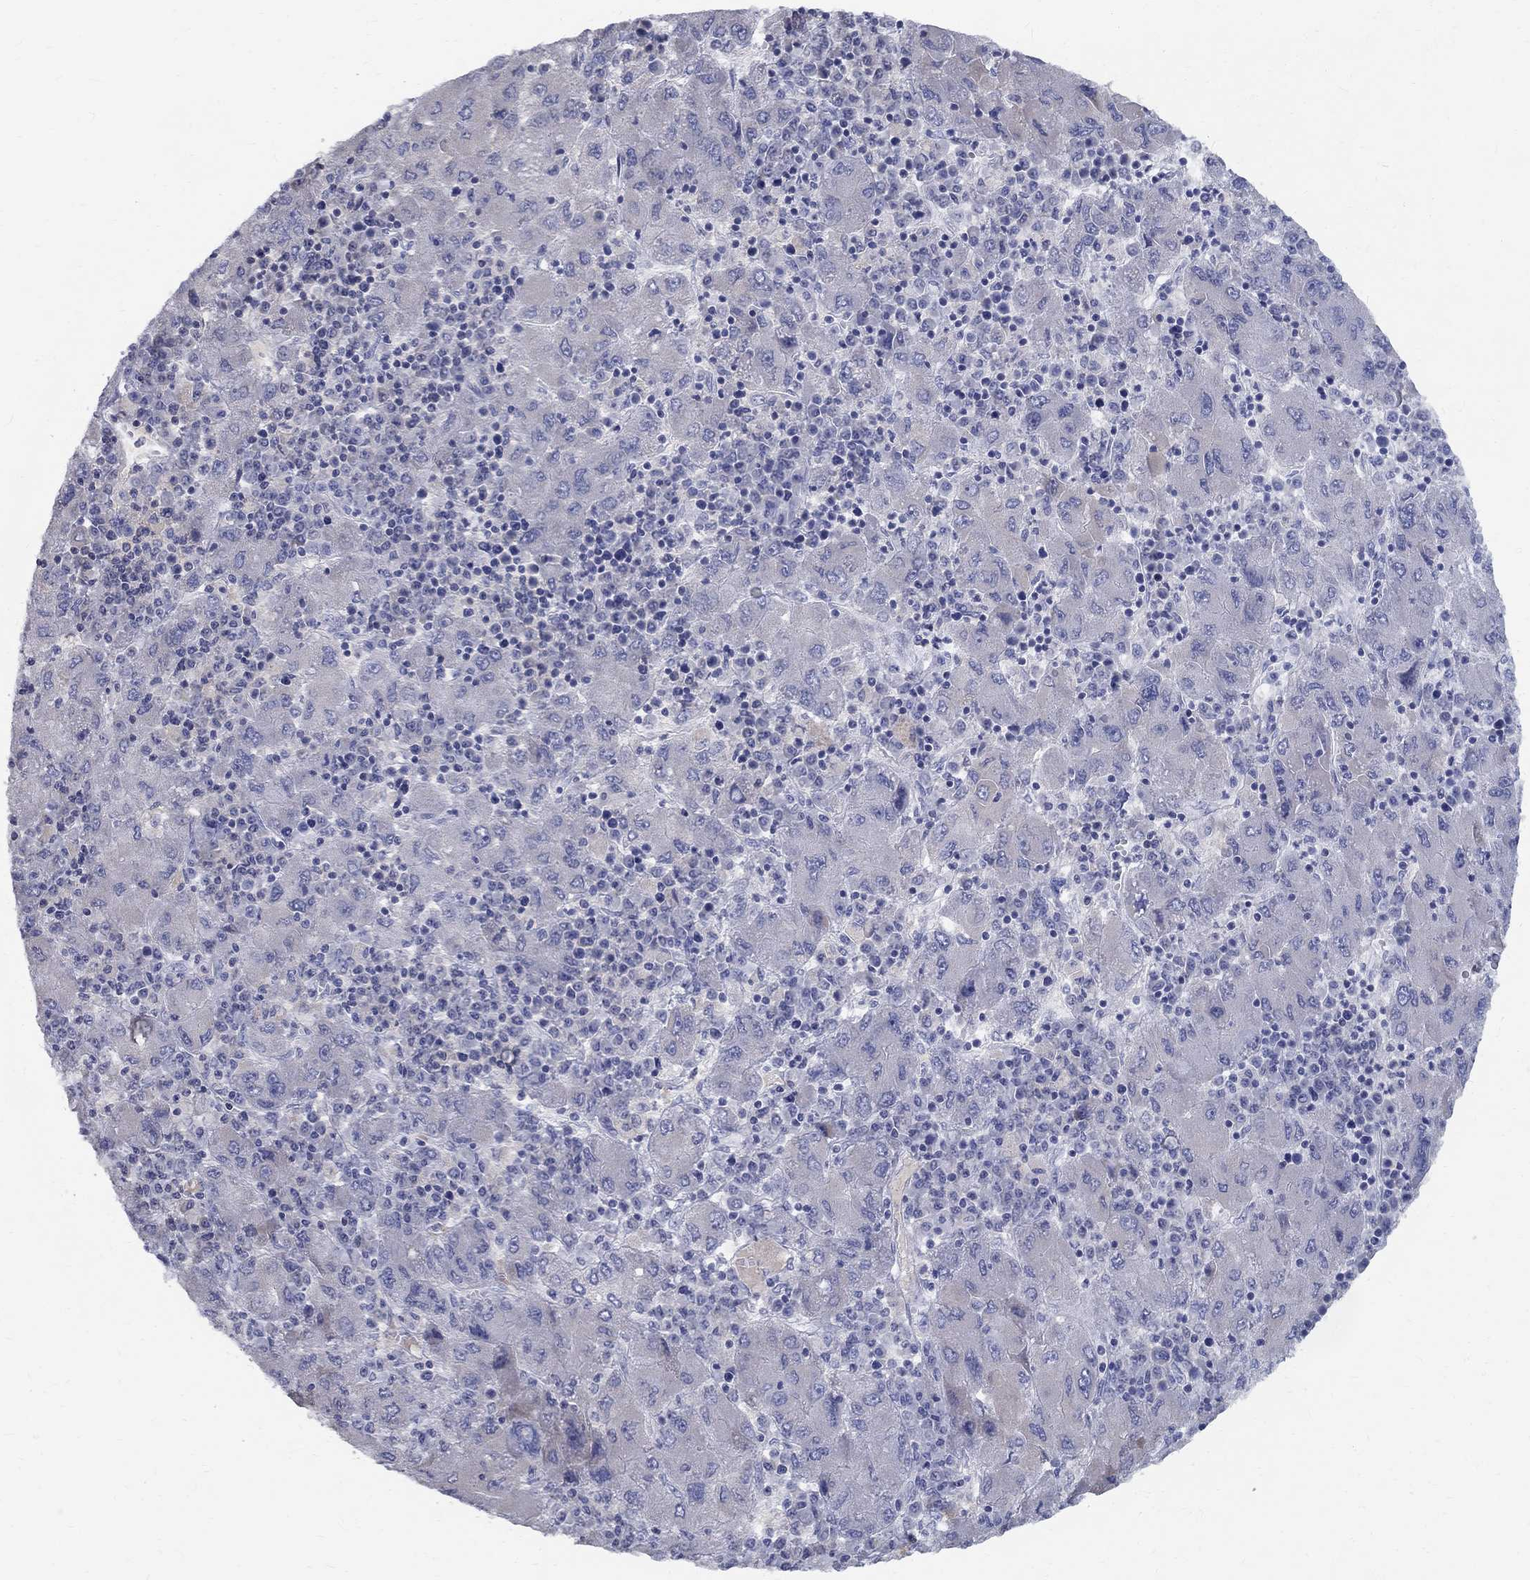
{"staining": {"intensity": "negative", "quantity": "none", "location": "none"}, "tissue": "liver cancer", "cell_type": "Tumor cells", "image_type": "cancer", "snomed": [{"axis": "morphology", "description": "Carcinoma, Hepatocellular, NOS"}, {"axis": "topography", "description": "Liver"}], "caption": "Tumor cells show no significant protein staining in liver cancer (hepatocellular carcinoma).", "gene": "CETN1", "patient": {"sex": "male", "age": 75}}